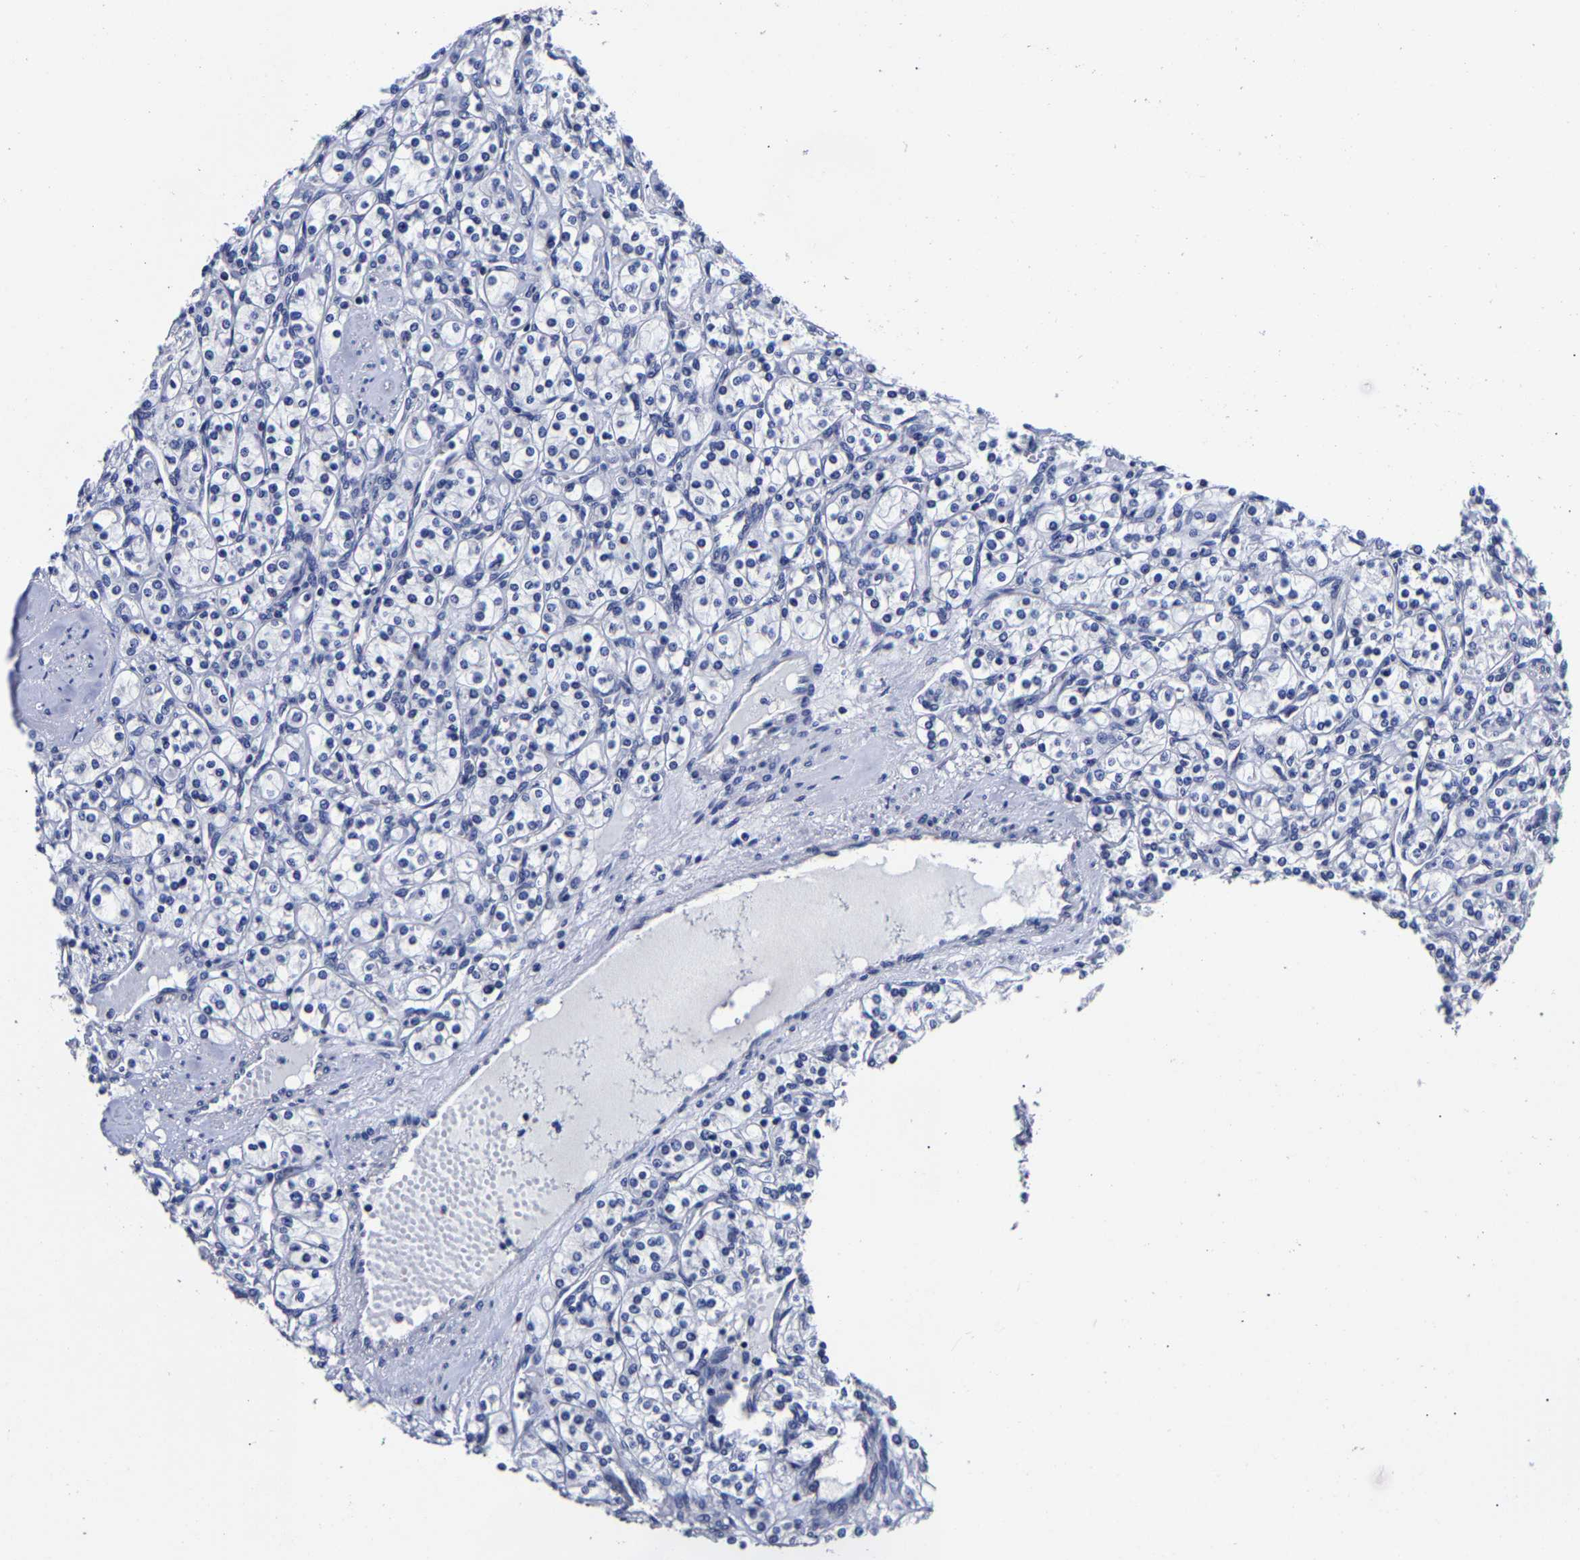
{"staining": {"intensity": "negative", "quantity": "none", "location": "none"}, "tissue": "renal cancer", "cell_type": "Tumor cells", "image_type": "cancer", "snomed": [{"axis": "morphology", "description": "Adenocarcinoma, NOS"}, {"axis": "topography", "description": "Kidney"}], "caption": "A micrograph of human renal cancer is negative for staining in tumor cells.", "gene": "AKAP4", "patient": {"sex": "male", "age": 77}}